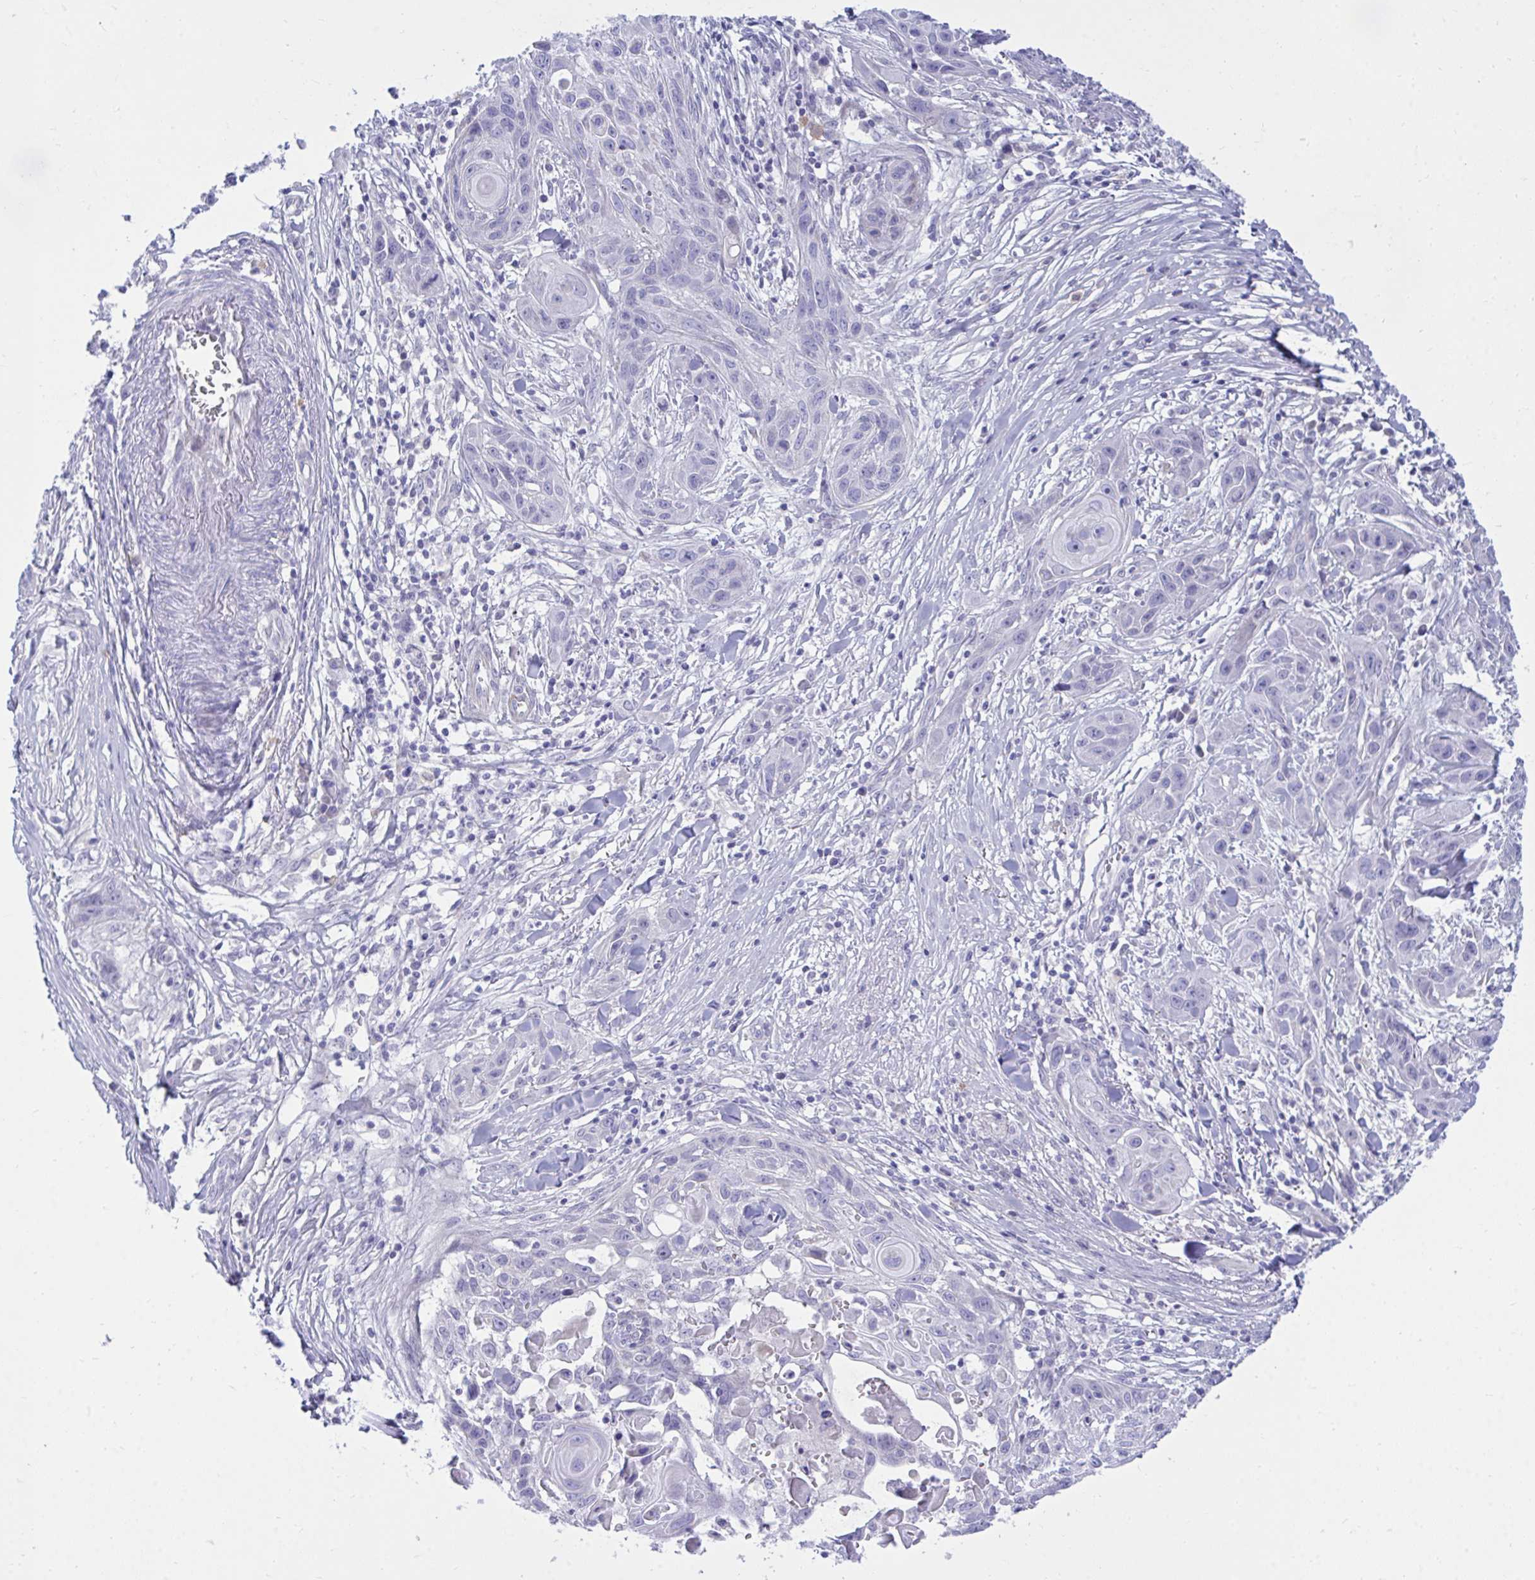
{"staining": {"intensity": "negative", "quantity": "none", "location": "none"}, "tissue": "skin cancer", "cell_type": "Tumor cells", "image_type": "cancer", "snomed": [{"axis": "morphology", "description": "Squamous cell carcinoma, NOS"}, {"axis": "topography", "description": "Skin"}, {"axis": "topography", "description": "Vulva"}], "caption": "Human skin cancer (squamous cell carcinoma) stained for a protein using IHC displays no staining in tumor cells.", "gene": "MED9", "patient": {"sex": "female", "age": 83}}